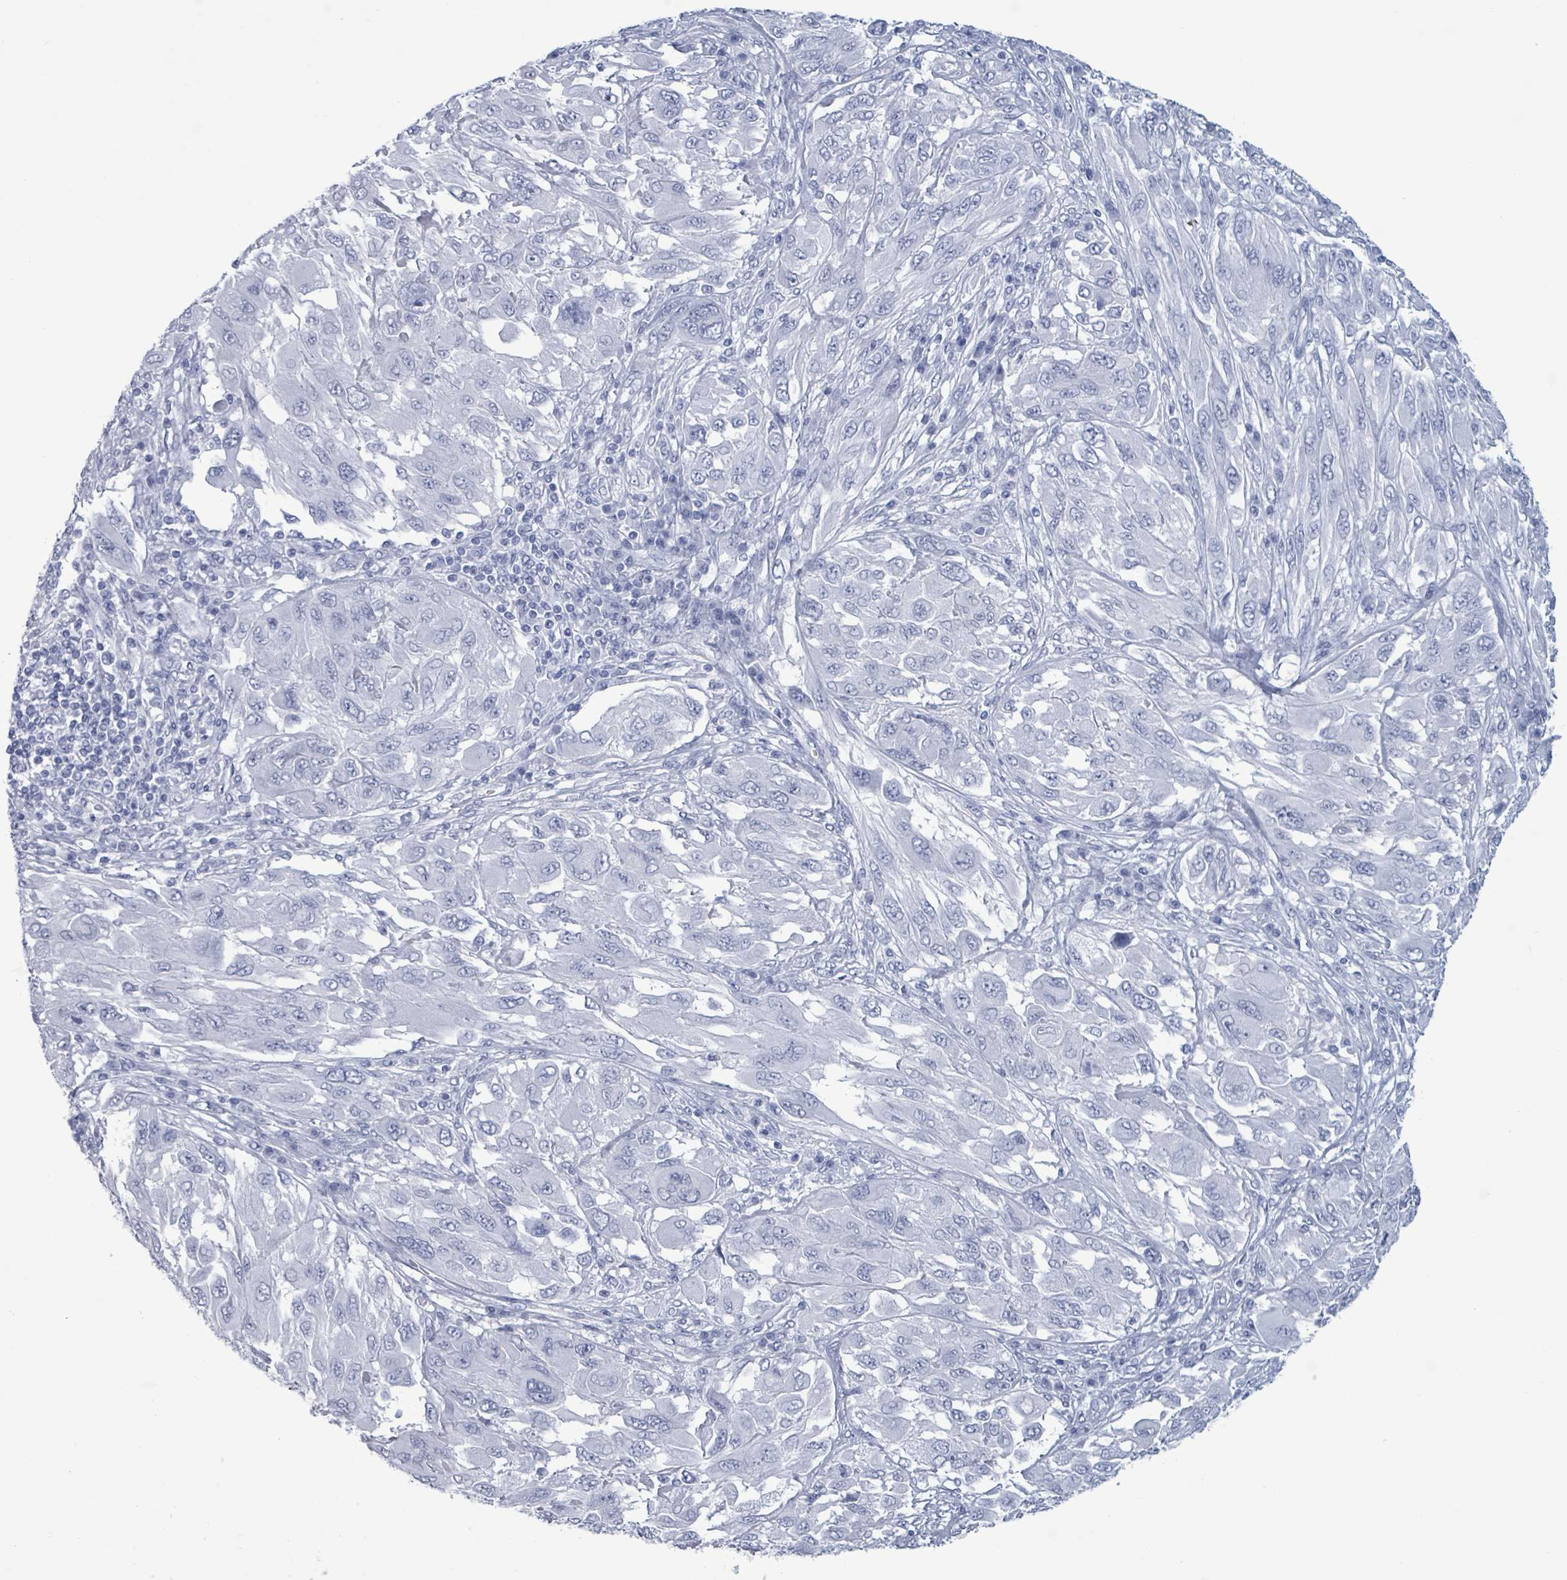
{"staining": {"intensity": "negative", "quantity": "none", "location": "none"}, "tissue": "melanoma", "cell_type": "Tumor cells", "image_type": "cancer", "snomed": [{"axis": "morphology", "description": "Malignant melanoma, NOS"}, {"axis": "topography", "description": "Skin"}], "caption": "DAB immunohistochemical staining of human melanoma displays no significant expression in tumor cells.", "gene": "NKX2-1", "patient": {"sex": "female", "age": 91}}